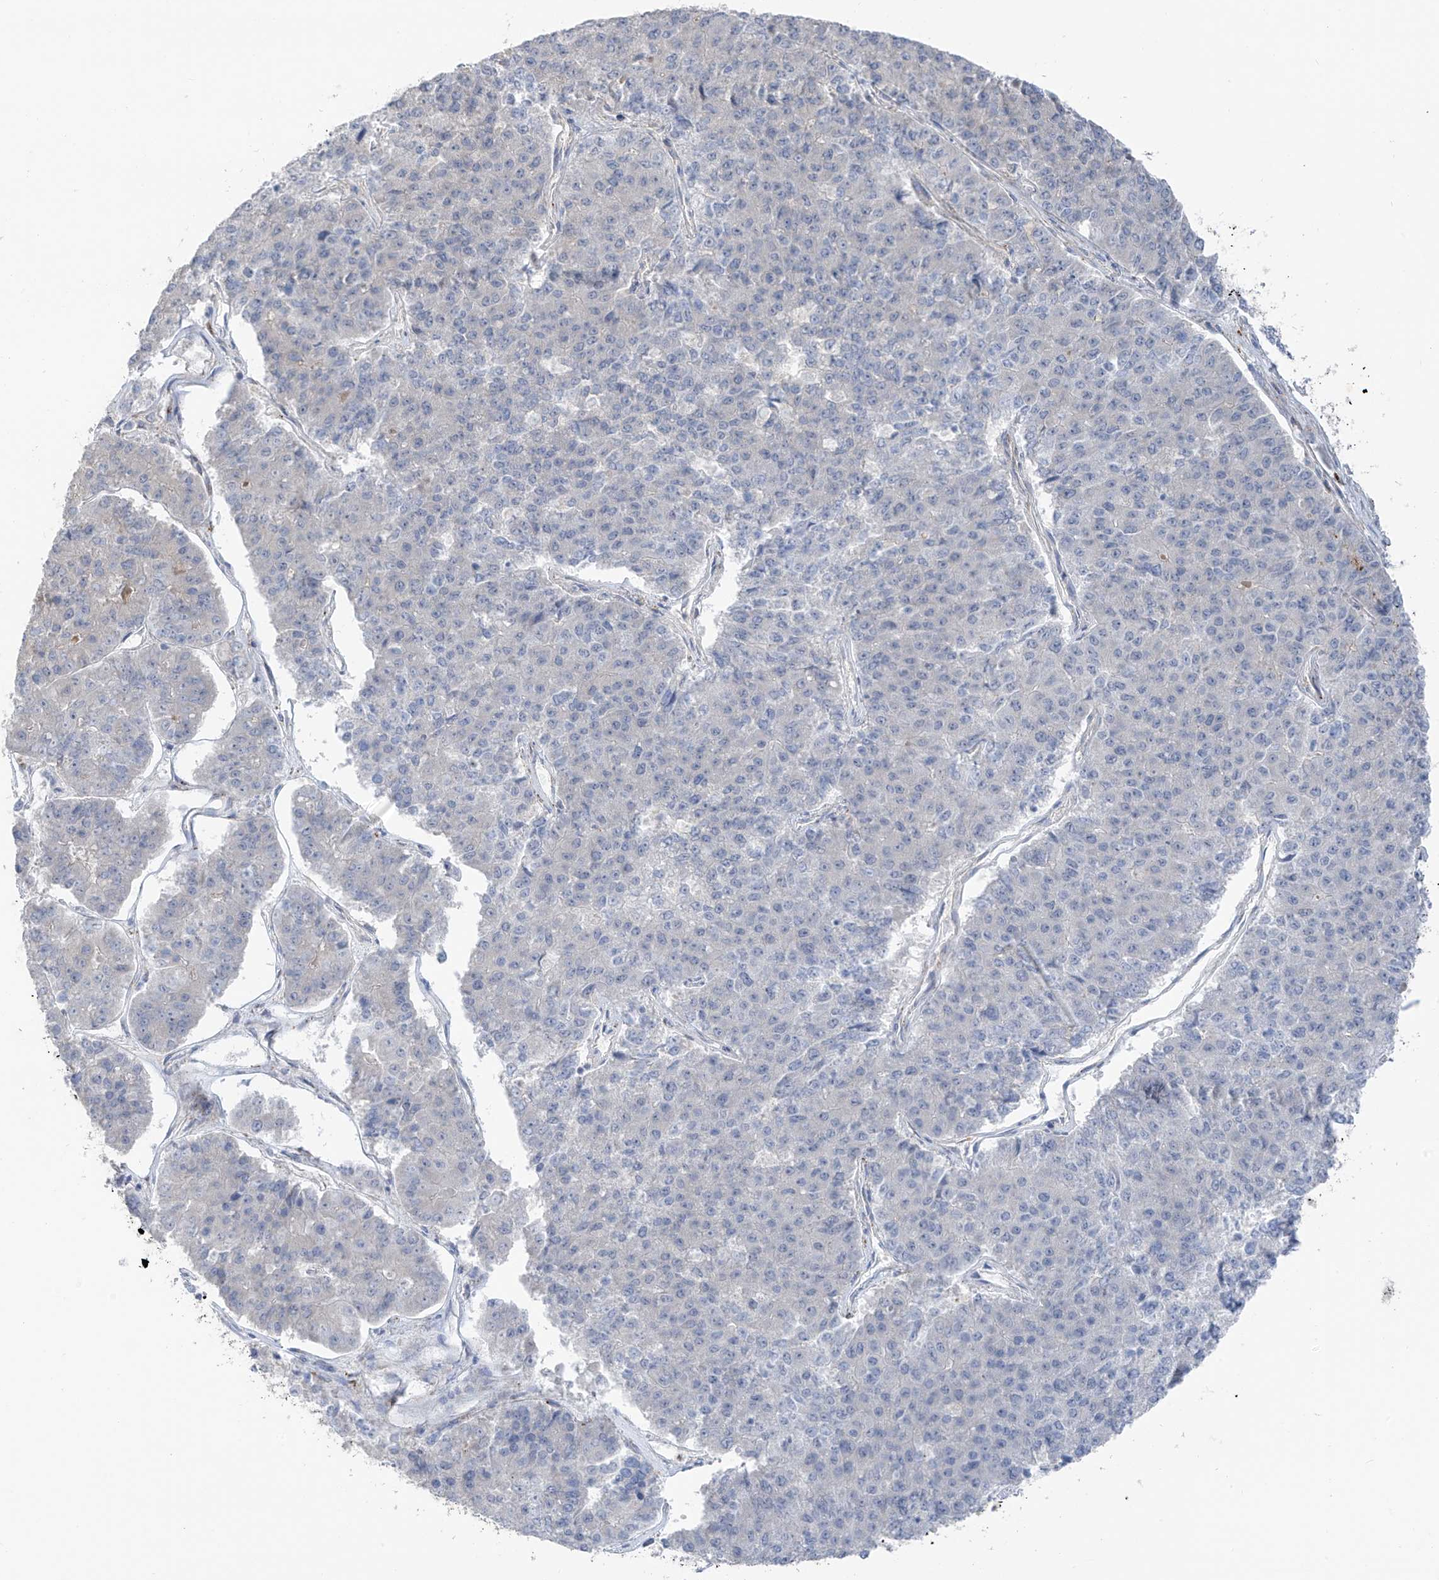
{"staining": {"intensity": "negative", "quantity": "none", "location": "none"}, "tissue": "pancreatic cancer", "cell_type": "Tumor cells", "image_type": "cancer", "snomed": [{"axis": "morphology", "description": "Adenocarcinoma, NOS"}, {"axis": "topography", "description": "Pancreas"}], "caption": "The image reveals no significant staining in tumor cells of pancreatic cancer (adenocarcinoma).", "gene": "NALCN", "patient": {"sex": "male", "age": 50}}